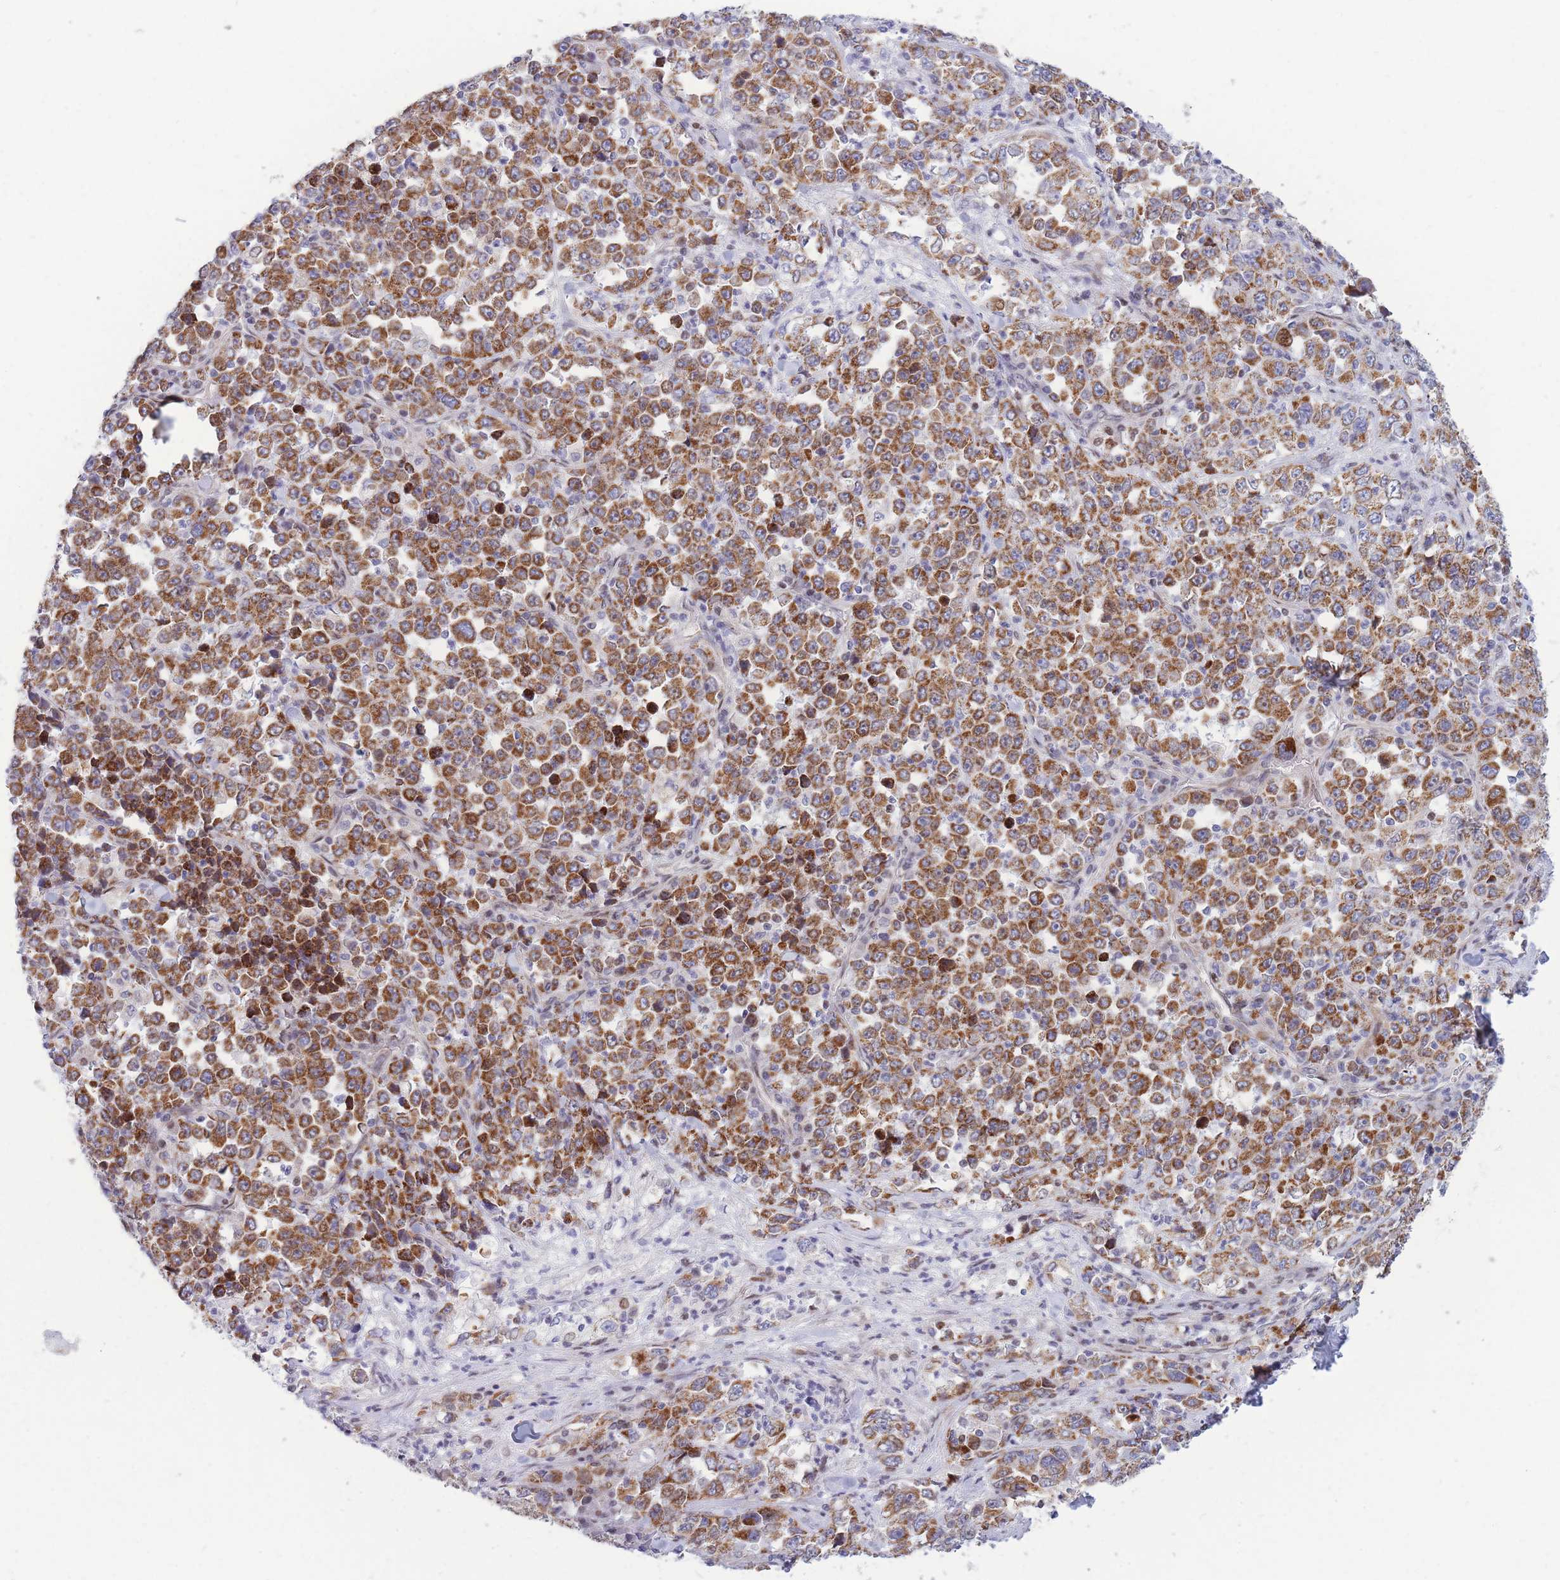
{"staining": {"intensity": "strong", "quantity": ">75%", "location": "cytoplasmic/membranous"}, "tissue": "stomach cancer", "cell_type": "Tumor cells", "image_type": "cancer", "snomed": [{"axis": "morphology", "description": "Normal tissue, NOS"}, {"axis": "morphology", "description": "Adenocarcinoma, NOS"}, {"axis": "topography", "description": "Stomach, upper"}, {"axis": "topography", "description": "Stomach"}], "caption": "IHC (DAB) staining of human adenocarcinoma (stomach) shows strong cytoplasmic/membranous protein staining in approximately >75% of tumor cells. (brown staining indicates protein expression, while blue staining denotes nuclei).", "gene": "MOB4", "patient": {"sex": "male", "age": 59}}